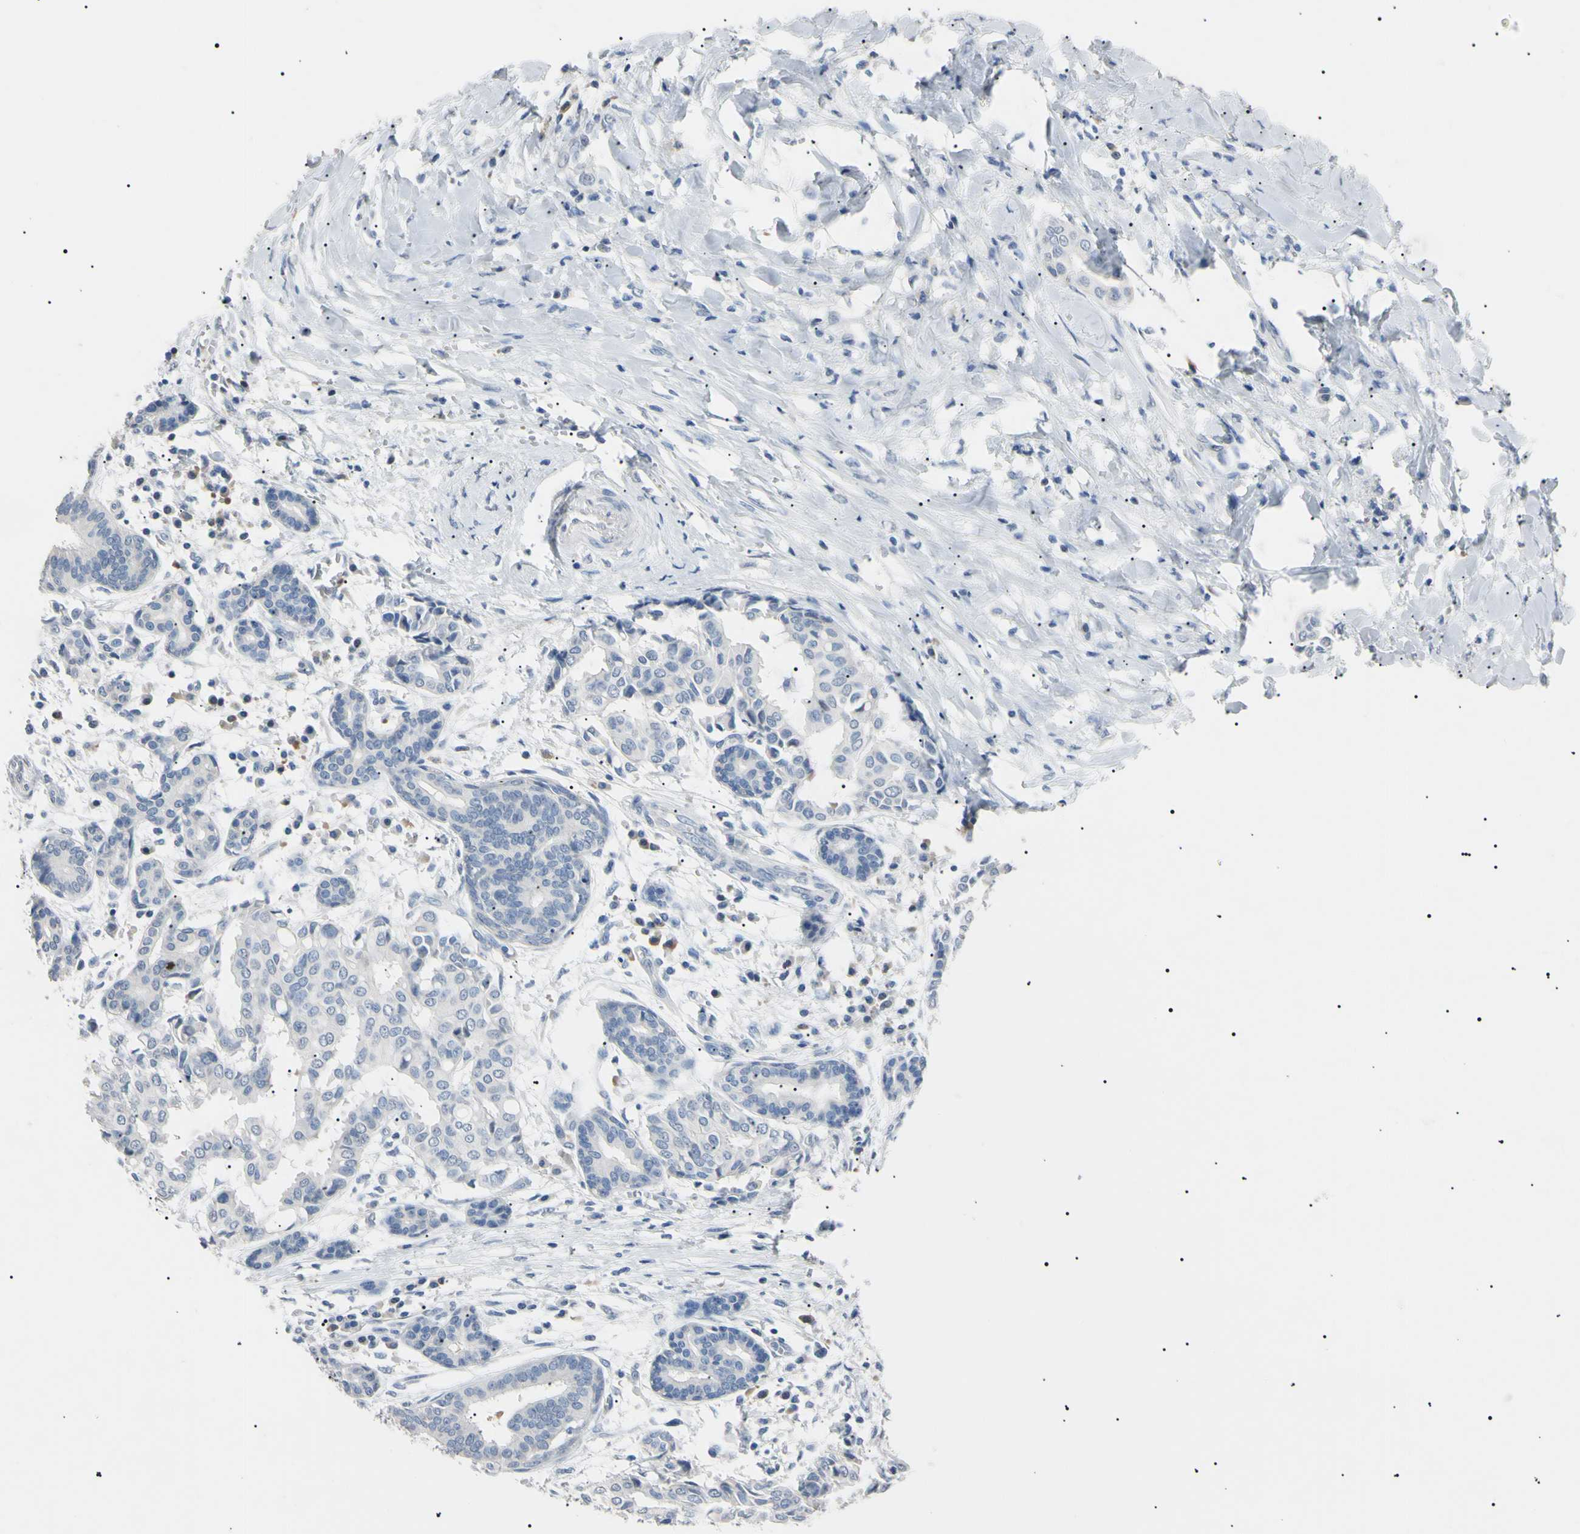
{"staining": {"intensity": "negative", "quantity": "none", "location": "none"}, "tissue": "head and neck cancer", "cell_type": "Tumor cells", "image_type": "cancer", "snomed": [{"axis": "morphology", "description": "Adenocarcinoma, NOS"}, {"axis": "topography", "description": "Salivary gland"}, {"axis": "topography", "description": "Head-Neck"}], "caption": "The IHC photomicrograph has no significant expression in tumor cells of head and neck cancer tissue.", "gene": "CGB3", "patient": {"sex": "female", "age": 59}}